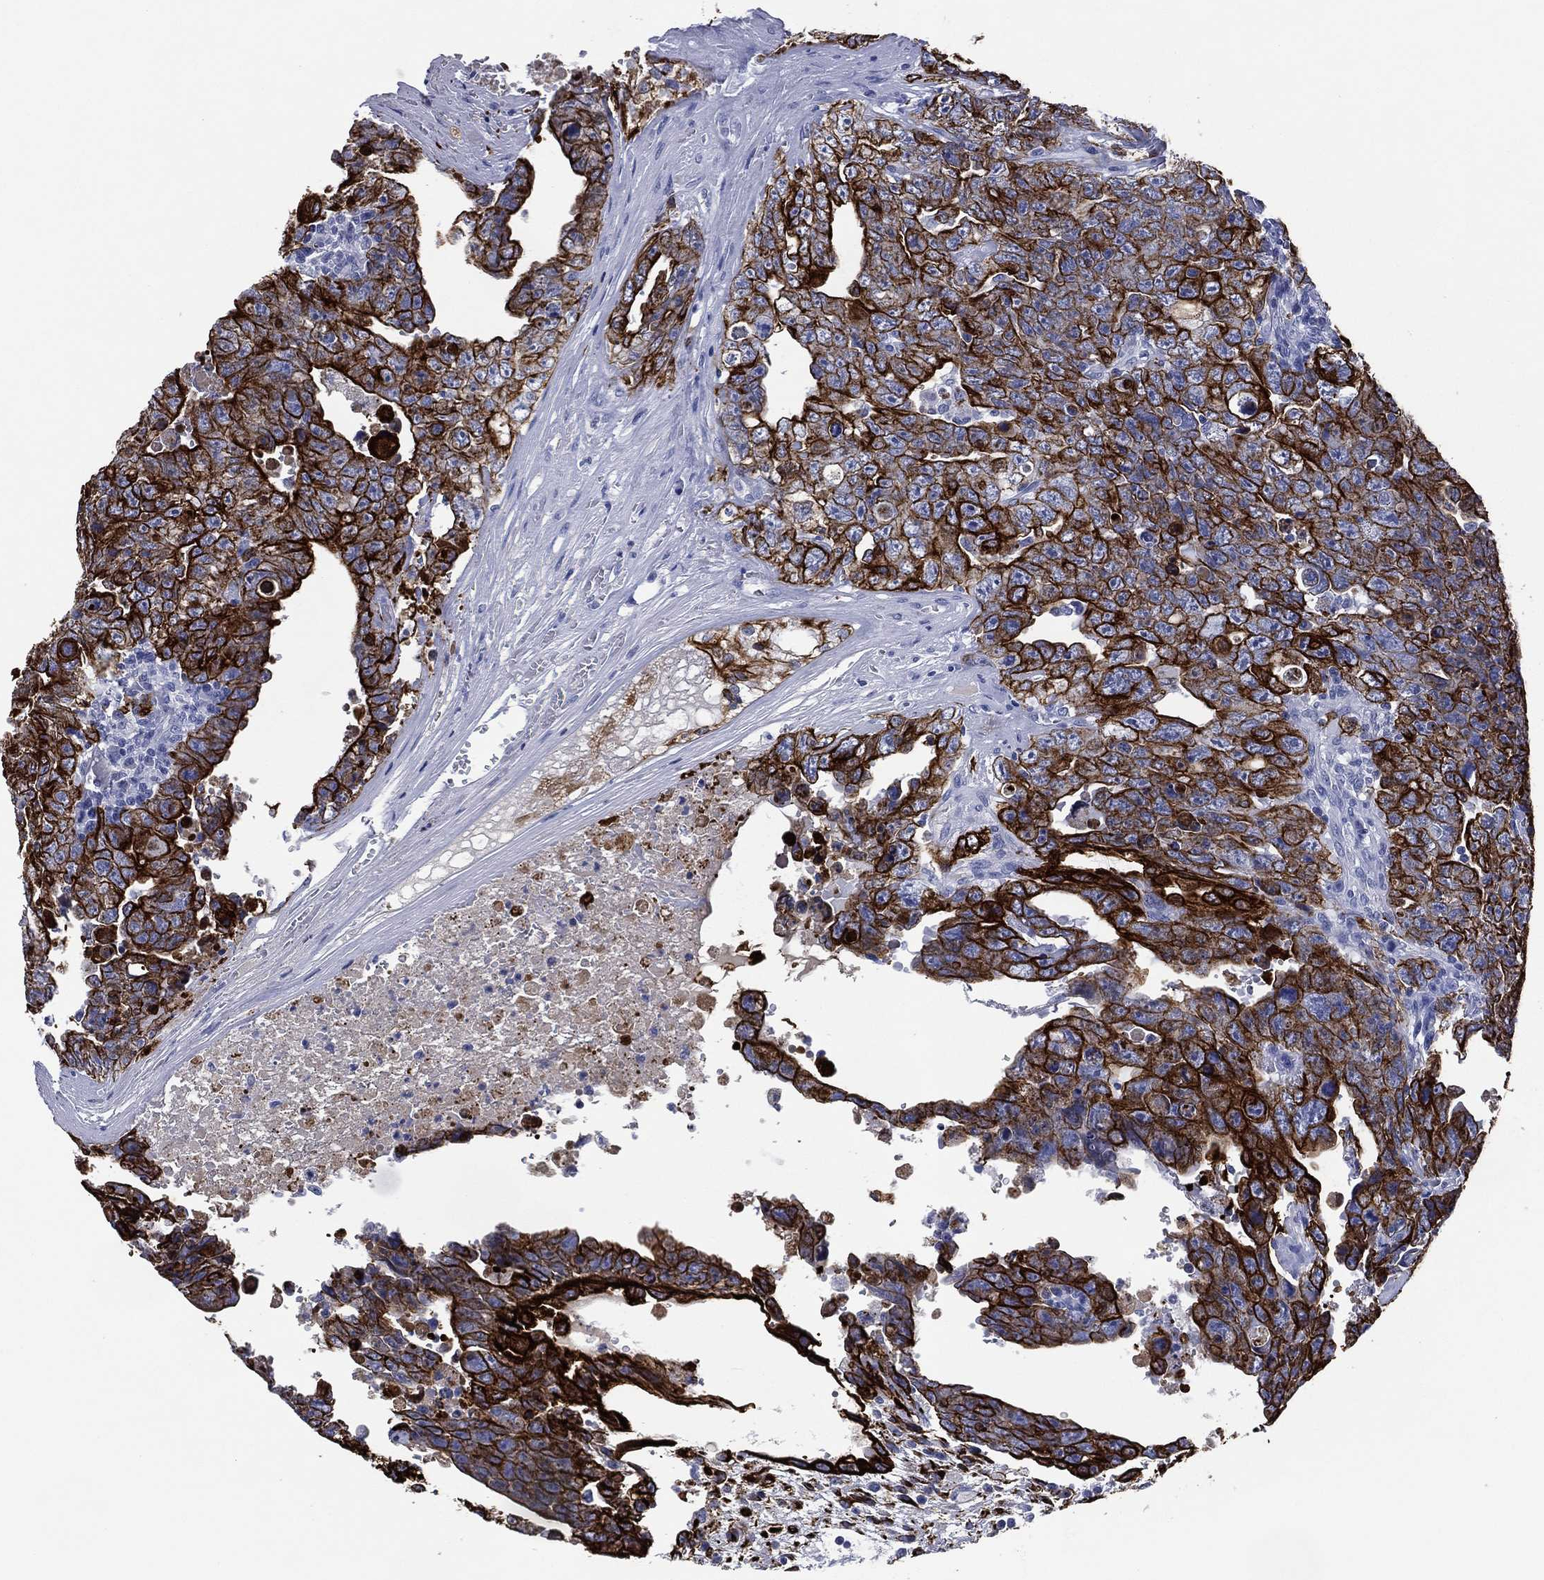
{"staining": {"intensity": "strong", "quantity": ">75%", "location": "cytoplasmic/membranous"}, "tissue": "testis cancer", "cell_type": "Tumor cells", "image_type": "cancer", "snomed": [{"axis": "morphology", "description": "Carcinoma, Embryonal, NOS"}, {"axis": "topography", "description": "Testis"}], "caption": "This is a micrograph of immunohistochemistry staining of testis cancer, which shows strong expression in the cytoplasmic/membranous of tumor cells.", "gene": "KRT7", "patient": {"sex": "male", "age": 24}}